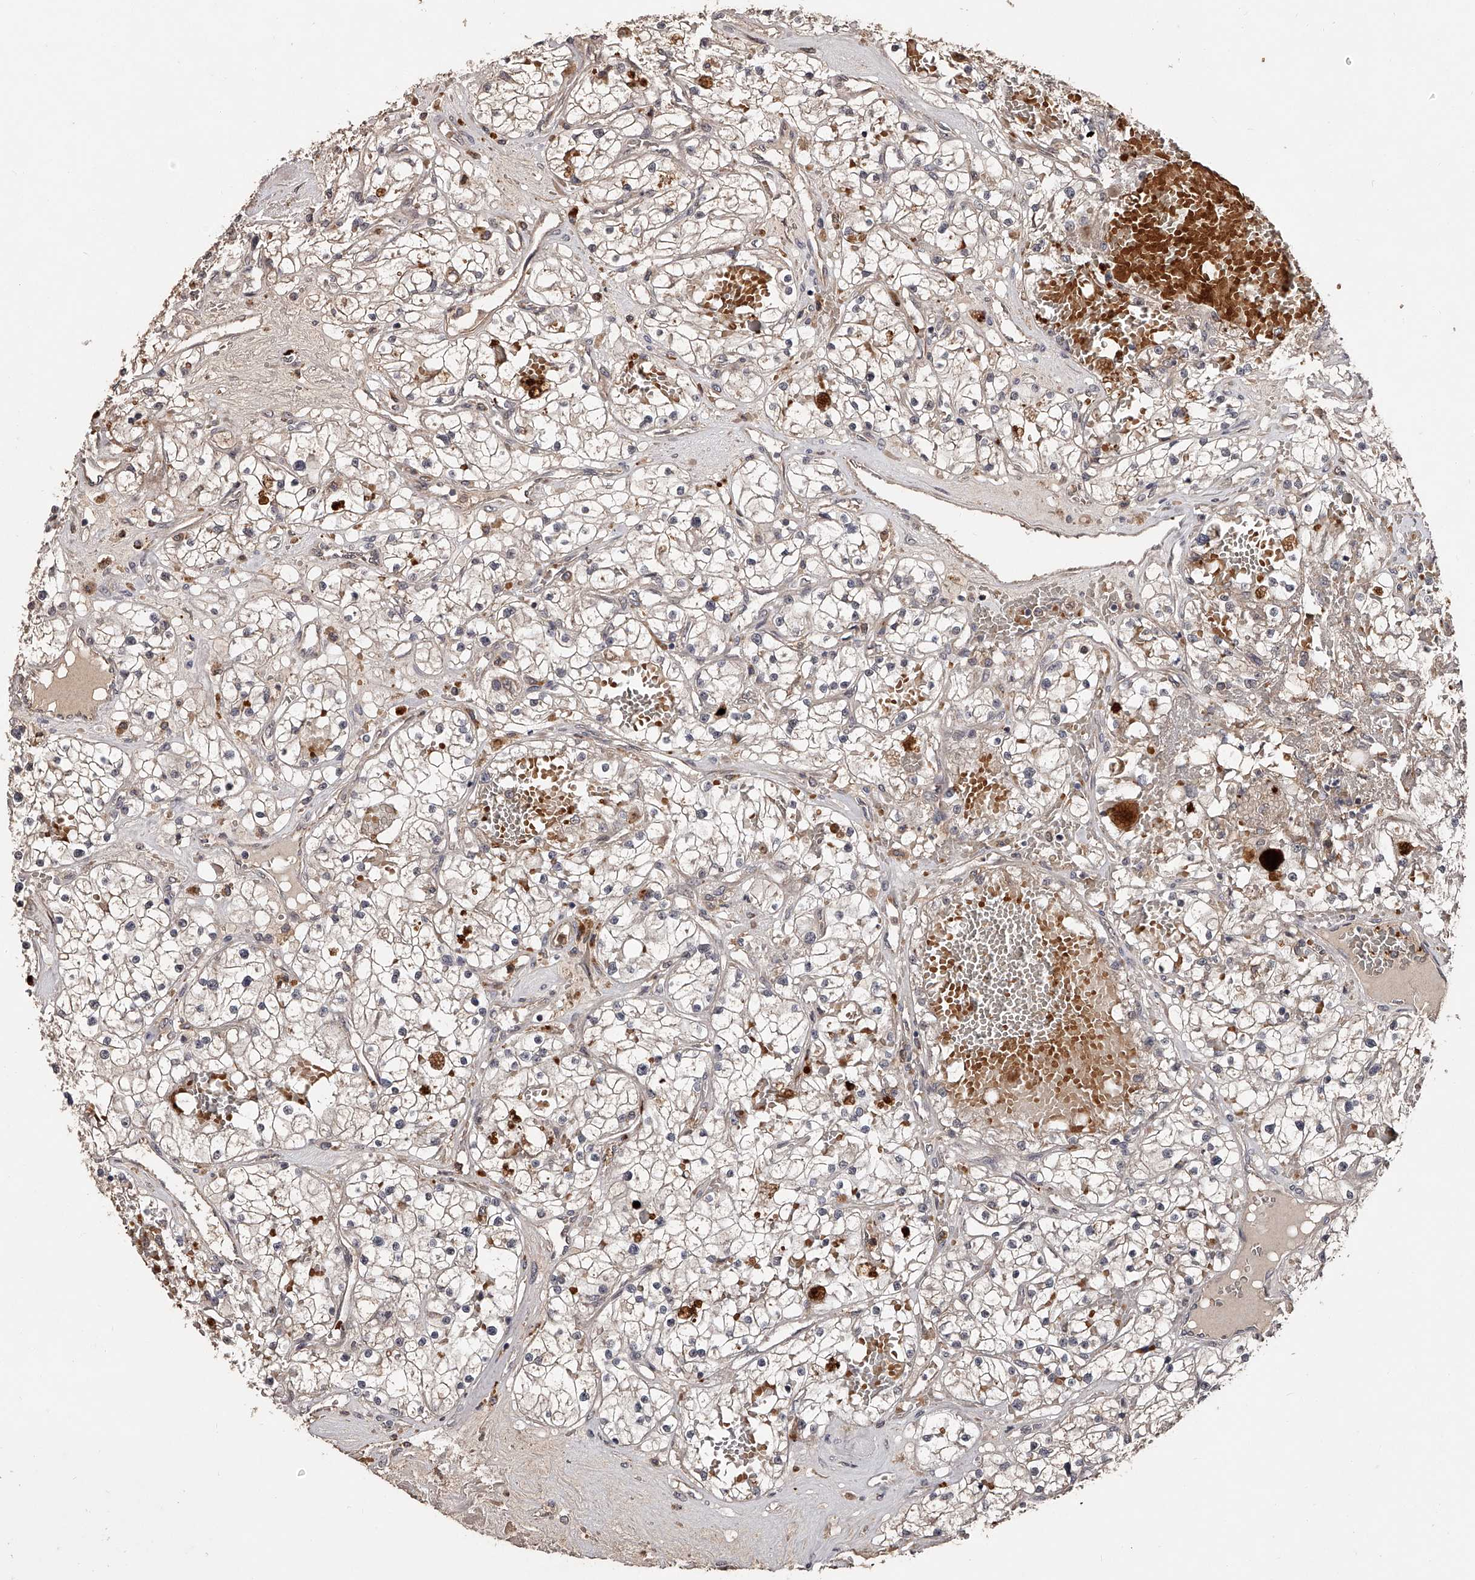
{"staining": {"intensity": "weak", "quantity": "25%-75%", "location": "cytoplasmic/membranous"}, "tissue": "renal cancer", "cell_type": "Tumor cells", "image_type": "cancer", "snomed": [{"axis": "morphology", "description": "Normal tissue, NOS"}, {"axis": "morphology", "description": "Adenocarcinoma, NOS"}, {"axis": "topography", "description": "Kidney"}], "caption": "Weak cytoplasmic/membranous staining for a protein is present in approximately 25%-75% of tumor cells of renal cancer using immunohistochemistry.", "gene": "URGCP", "patient": {"sex": "male", "age": 68}}